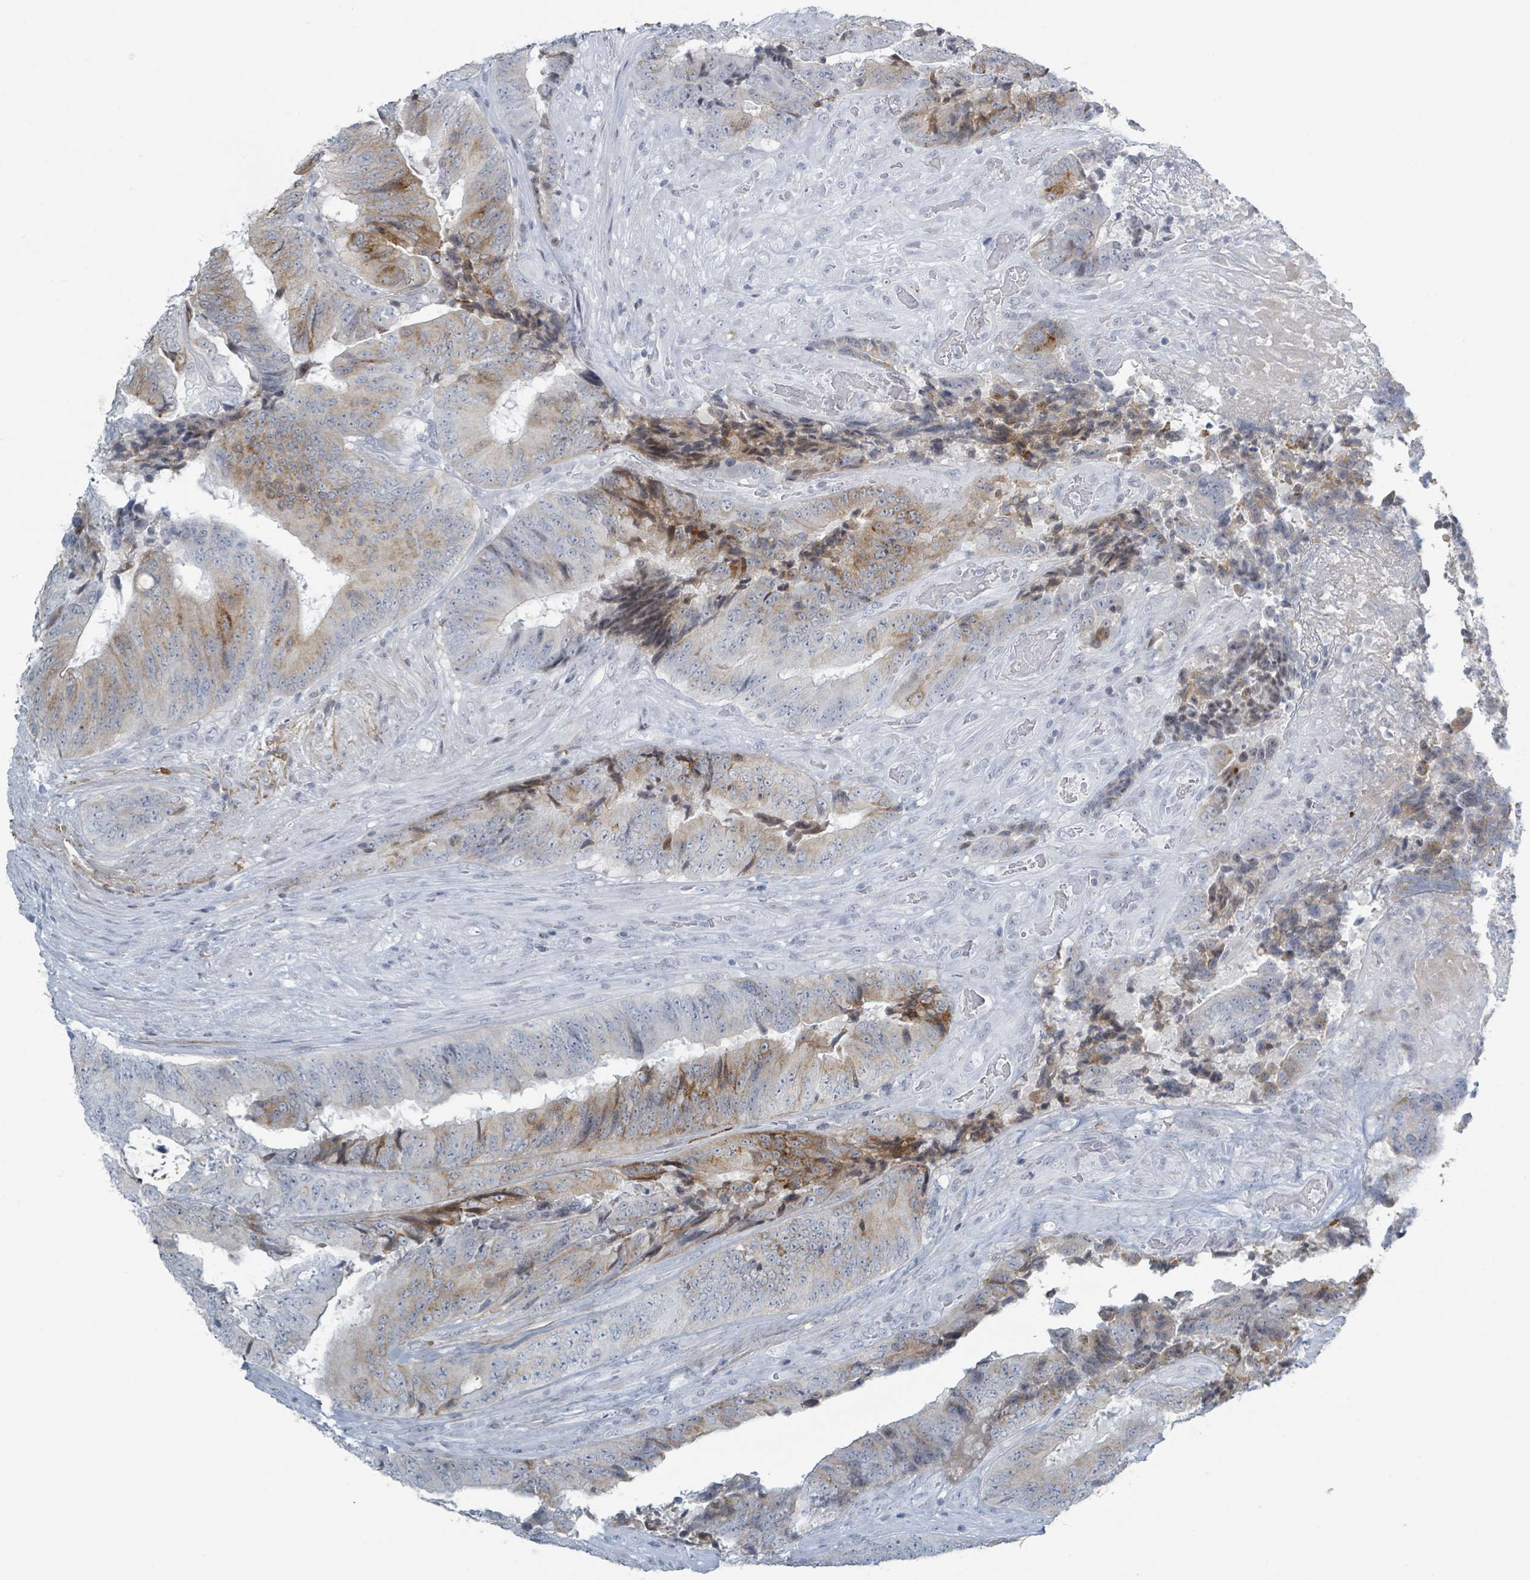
{"staining": {"intensity": "strong", "quantity": "<25%", "location": "cytoplasmic/membranous"}, "tissue": "colorectal cancer", "cell_type": "Tumor cells", "image_type": "cancer", "snomed": [{"axis": "morphology", "description": "Adenocarcinoma, NOS"}, {"axis": "topography", "description": "Rectum"}], "caption": "Immunohistochemical staining of human colorectal adenocarcinoma reveals medium levels of strong cytoplasmic/membranous expression in about <25% of tumor cells.", "gene": "GPR15LG", "patient": {"sex": "male", "age": 72}}